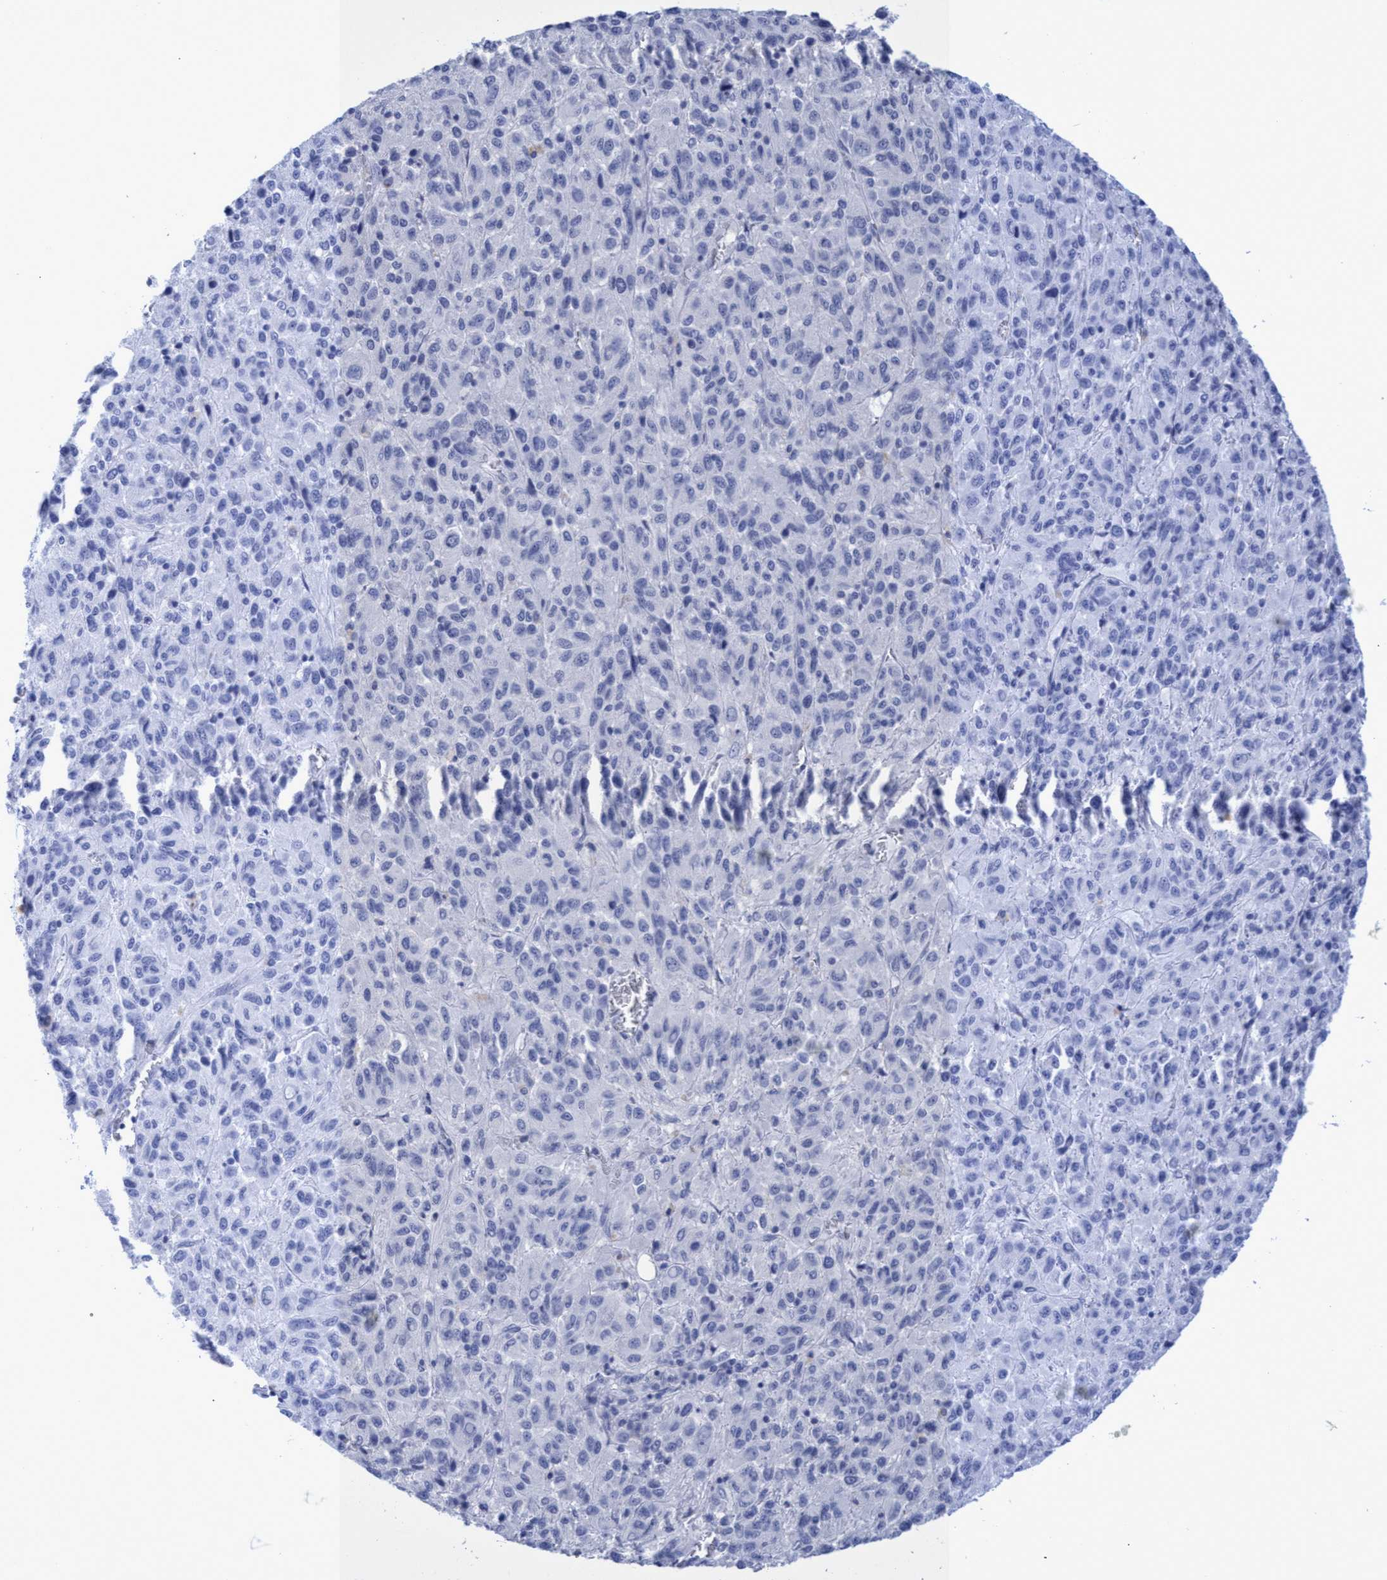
{"staining": {"intensity": "negative", "quantity": "none", "location": "none"}, "tissue": "melanoma", "cell_type": "Tumor cells", "image_type": "cancer", "snomed": [{"axis": "morphology", "description": "Malignant melanoma, Metastatic site"}, {"axis": "topography", "description": "Lung"}], "caption": "Micrograph shows no protein staining in tumor cells of malignant melanoma (metastatic site) tissue.", "gene": "INSL6", "patient": {"sex": "male", "age": 64}}